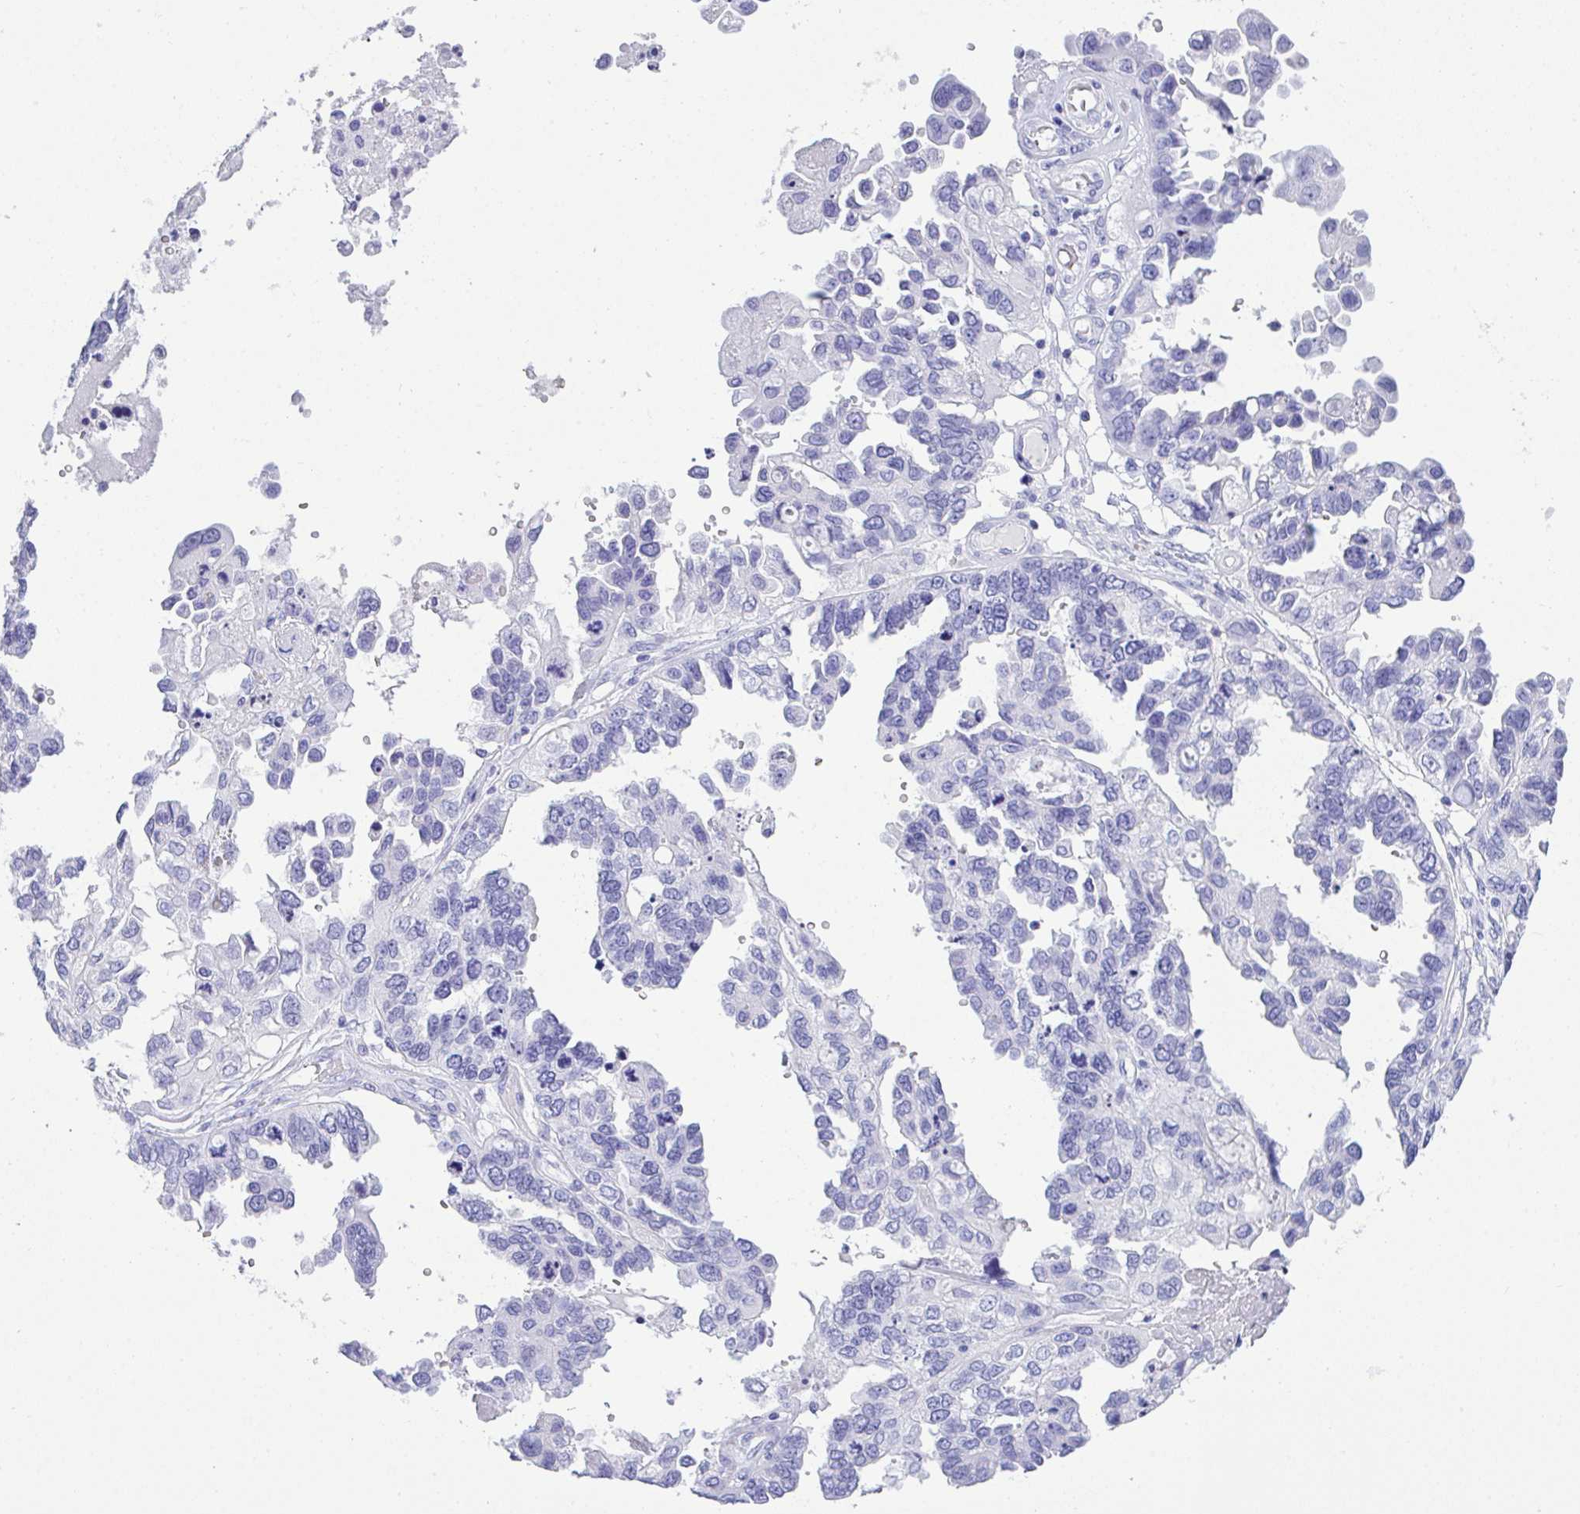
{"staining": {"intensity": "negative", "quantity": "none", "location": "none"}, "tissue": "ovarian cancer", "cell_type": "Tumor cells", "image_type": "cancer", "snomed": [{"axis": "morphology", "description": "Cystadenocarcinoma, serous, NOS"}, {"axis": "topography", "description": "Ovary"}], "caption": "The micrograph displays no significant positivity in tumor cells of ovarian cancer (serous cystadenocarcinoma).", "gene": "AKR1D1", "patient": {"sex": "female", "age": 53}}